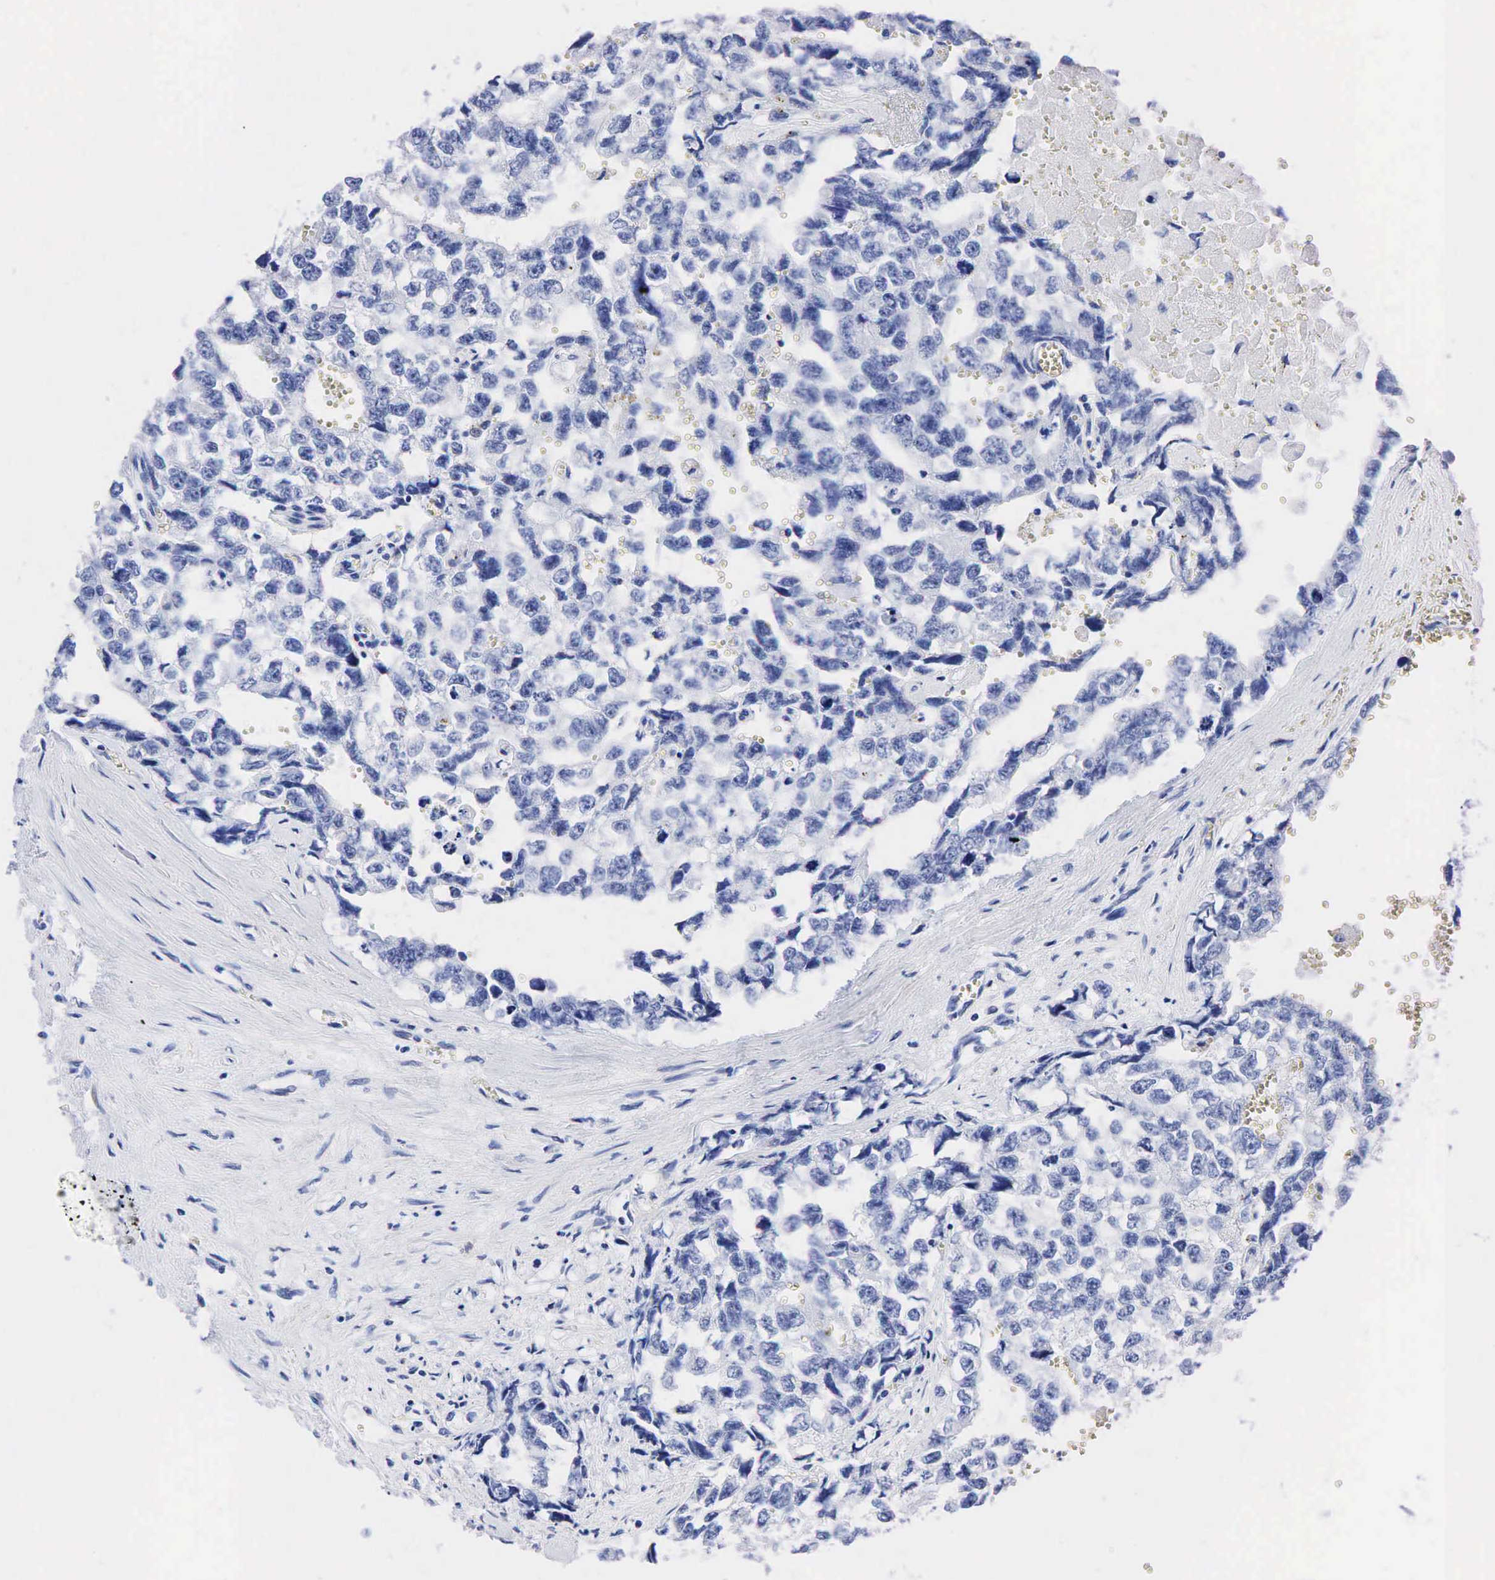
{"staining": {"intensity": "negative", "quantity": "none", "location": "none"}, "tissue": "testis cancer", "cell_type": "Tumor cells", "image_type": "cancer", "snomed": [{"axis": "morphology", "description": "Carcinoma, Embryonal, NOS"}, {"axis": "topography", "description": "Testis"}], "caption": "This is a photomicrograph of immunohistochemistry staining of testis cancer (embryonal carcinoma), which shows no expression in tumor cells.", "gene": "PTH", "patient": {"sex": "male", "age": 31}}